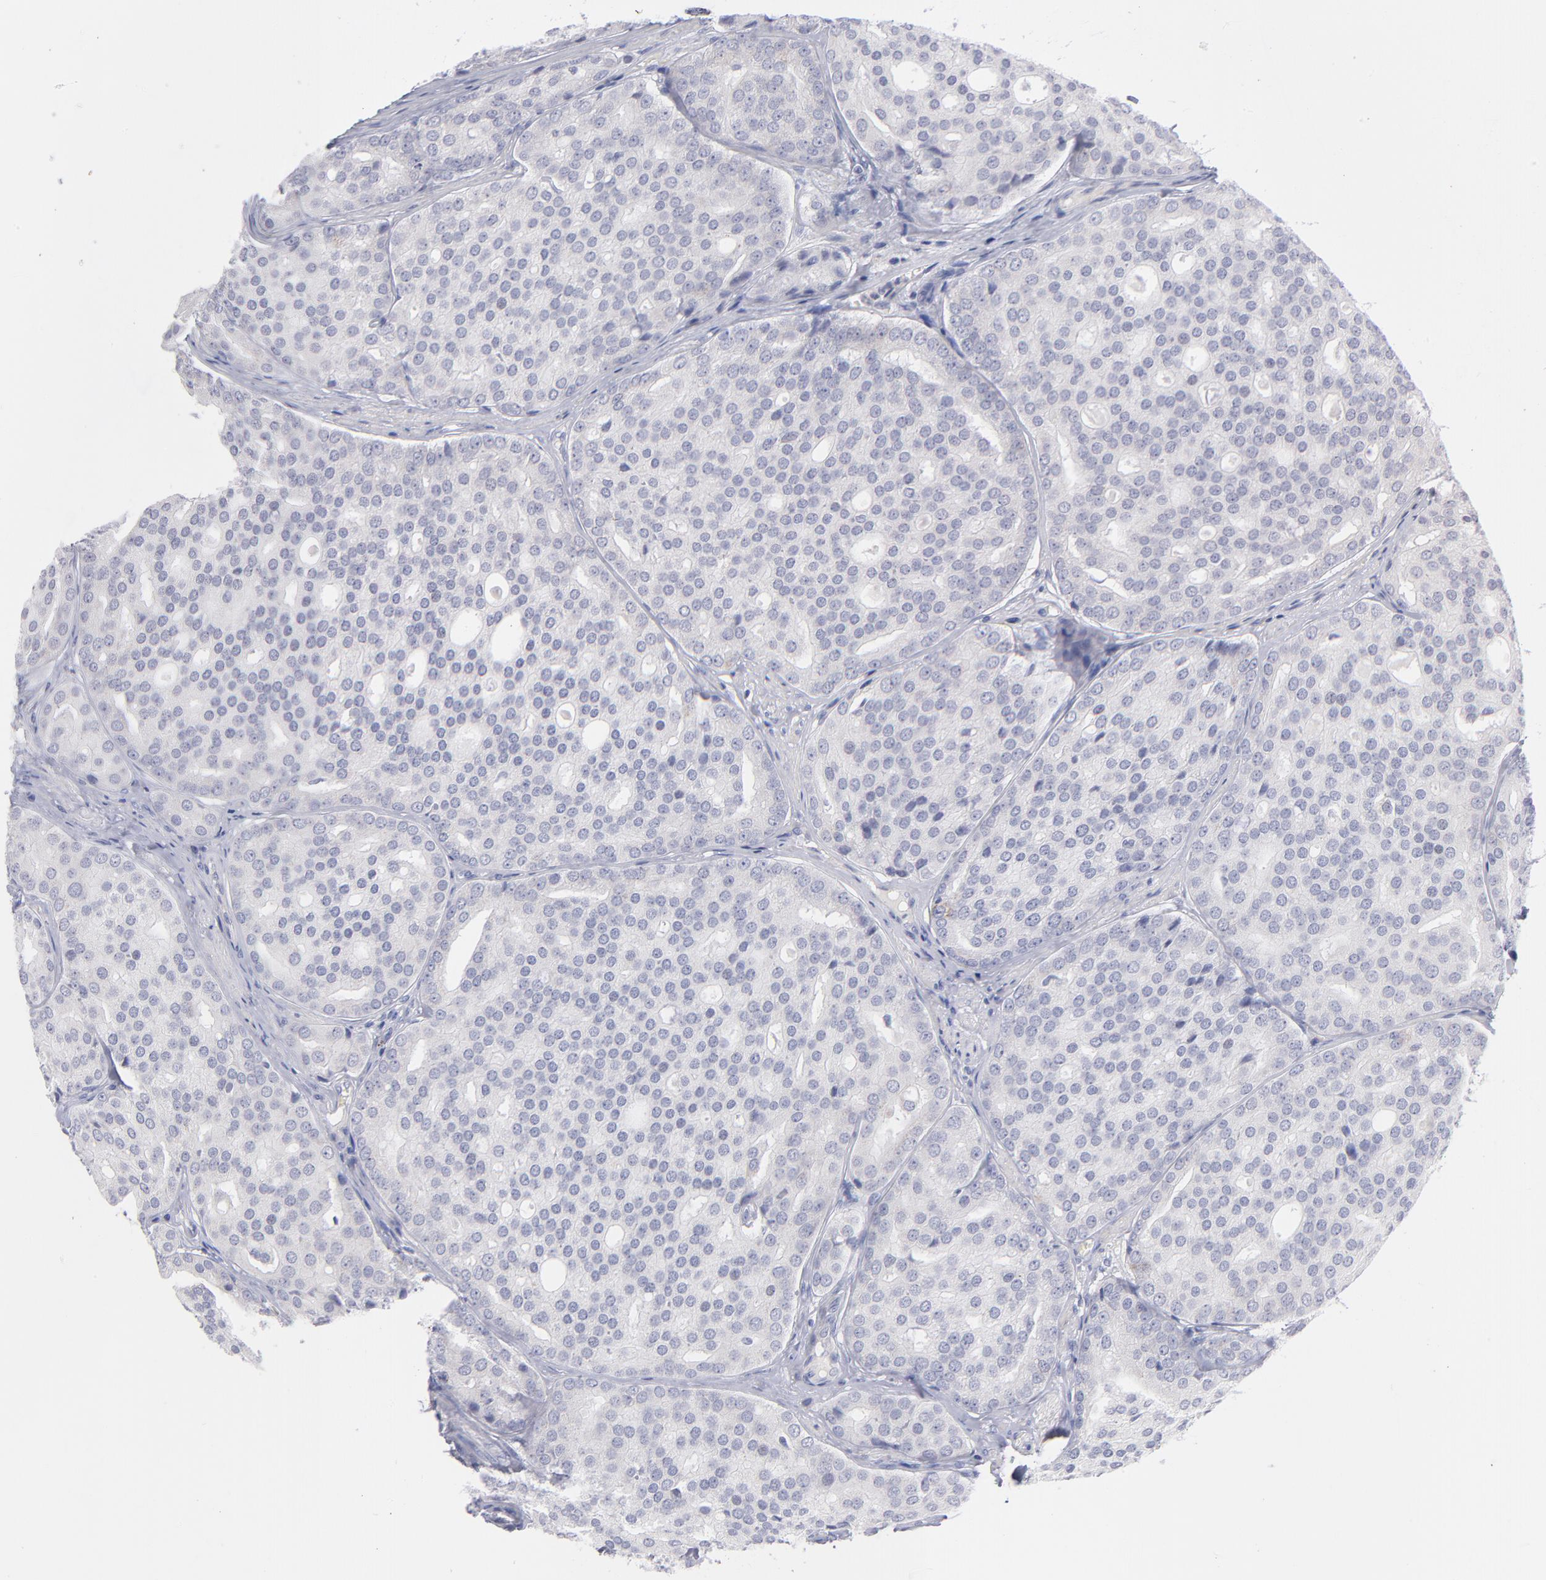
{"staining": {"intensity": "negative", "quantity": "none", "location": "none"}, "tissue": "prostate cancer", "cell_type": "Tumor cells", "image_type": "cancer", "snomed": [{"axis": "morphology", "description": "Adenocarcinoma, High grade"}, {"axis": "topography", "description": "Prostate"}], "caption": "Micrograph shows no protein staining in tumor cells of prostate high-grade adenocarcinoma tissue.", "gene": "MTHFD2", "patient": {"sex": "male", "age": 64}}